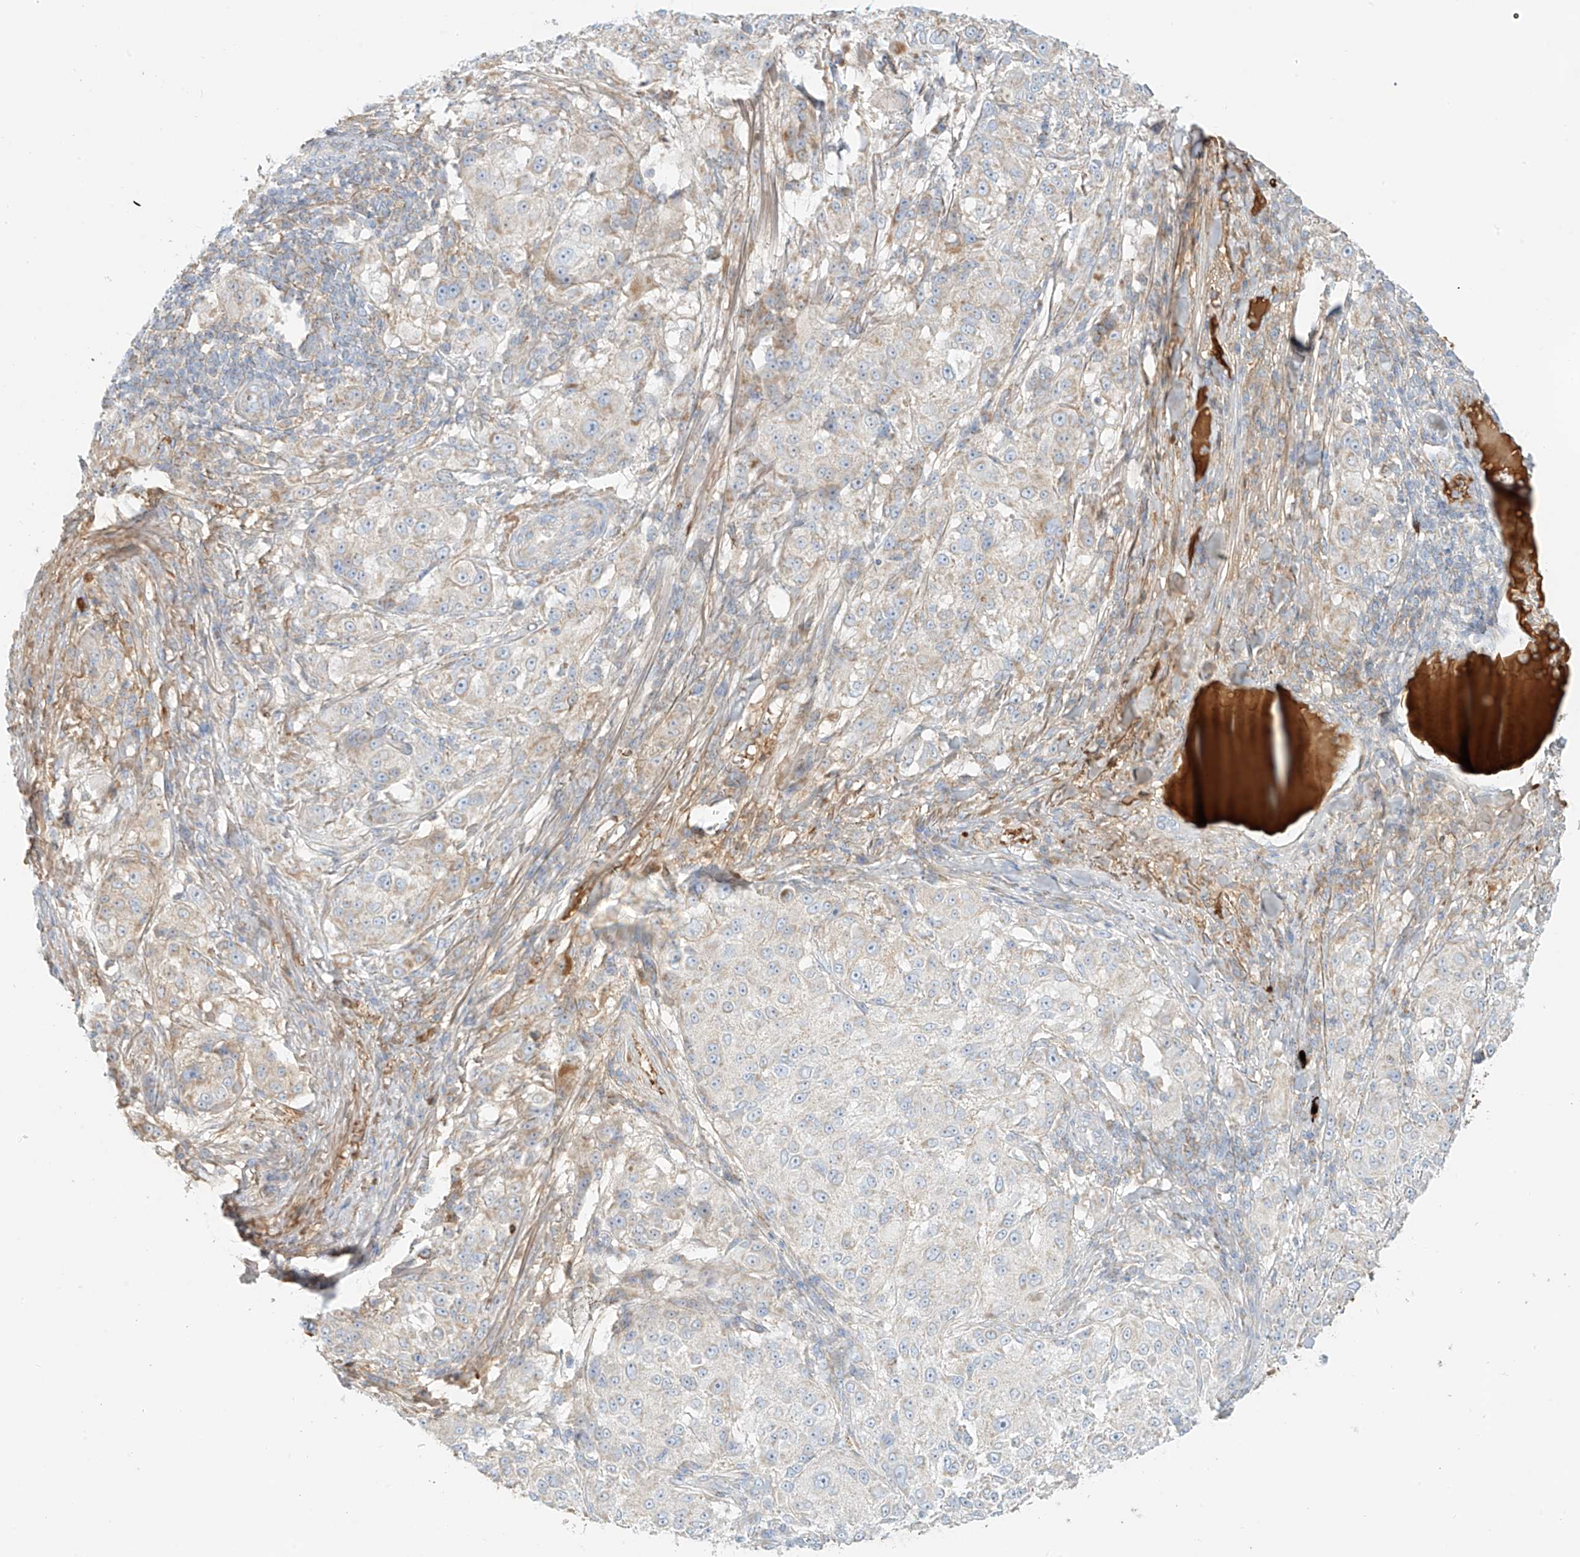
{"staining": {"intensity": "weak", "quantity": "<25%", "location": "cytoplasmic/membranous"}, "tissue": "melanoma", "cell_type": "Tumor cells", "image_type": "cancer", "snomed": [{"axis": "morphology", "description": "Necrosis, NOS"}, {"axis": "morphology", "description": "Malignant melanoma, NOS"}, {"axis": "topography", "description": "Skin"}], "caption": "A histopathology image of melanoma stained for a protein displays no brown staining in tumor cells. (DAB IHC, high magnification).", "gene": "OCSTAMP", "patient": {"sex": "female", "age": 87}}